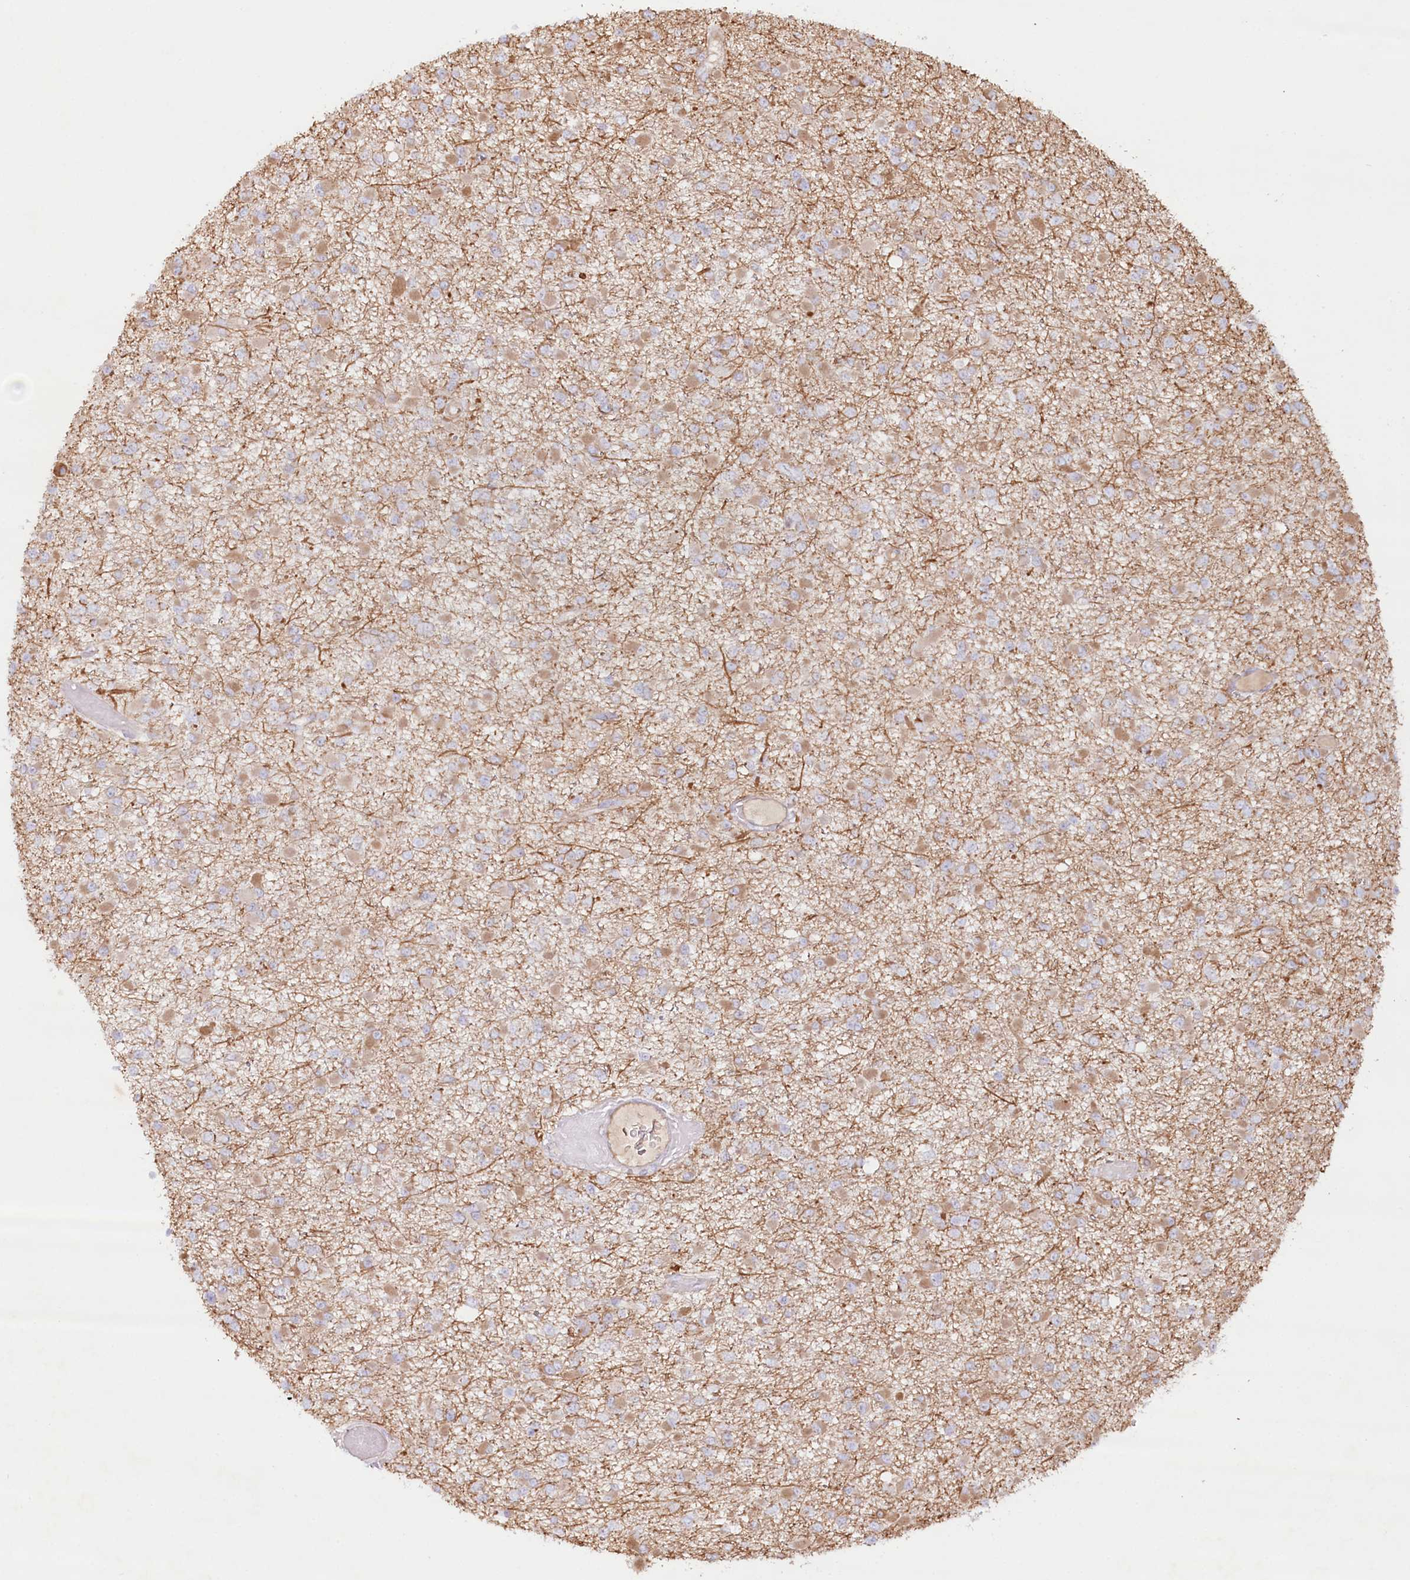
{"staining": {"intensity": "weak", "quantity": "25%-75%", "location": "cytoplasmic/membranous"}, "tissue": "glioma", "cell_type": "Tumor cells", "image_type": "cancer", "snomed": [{"axis": "morphology", "description": "Glioma, malignant, Low grade"}, {"axis": "topography", "description": "Brain"}], "caption": "Malignant glioma (low-grade) stained for a protein shows weak cytoplasmic/membranous positivity in tumor cells.", "gene": "TNIP1", "patient": {"sex": "female", "age": 22}}